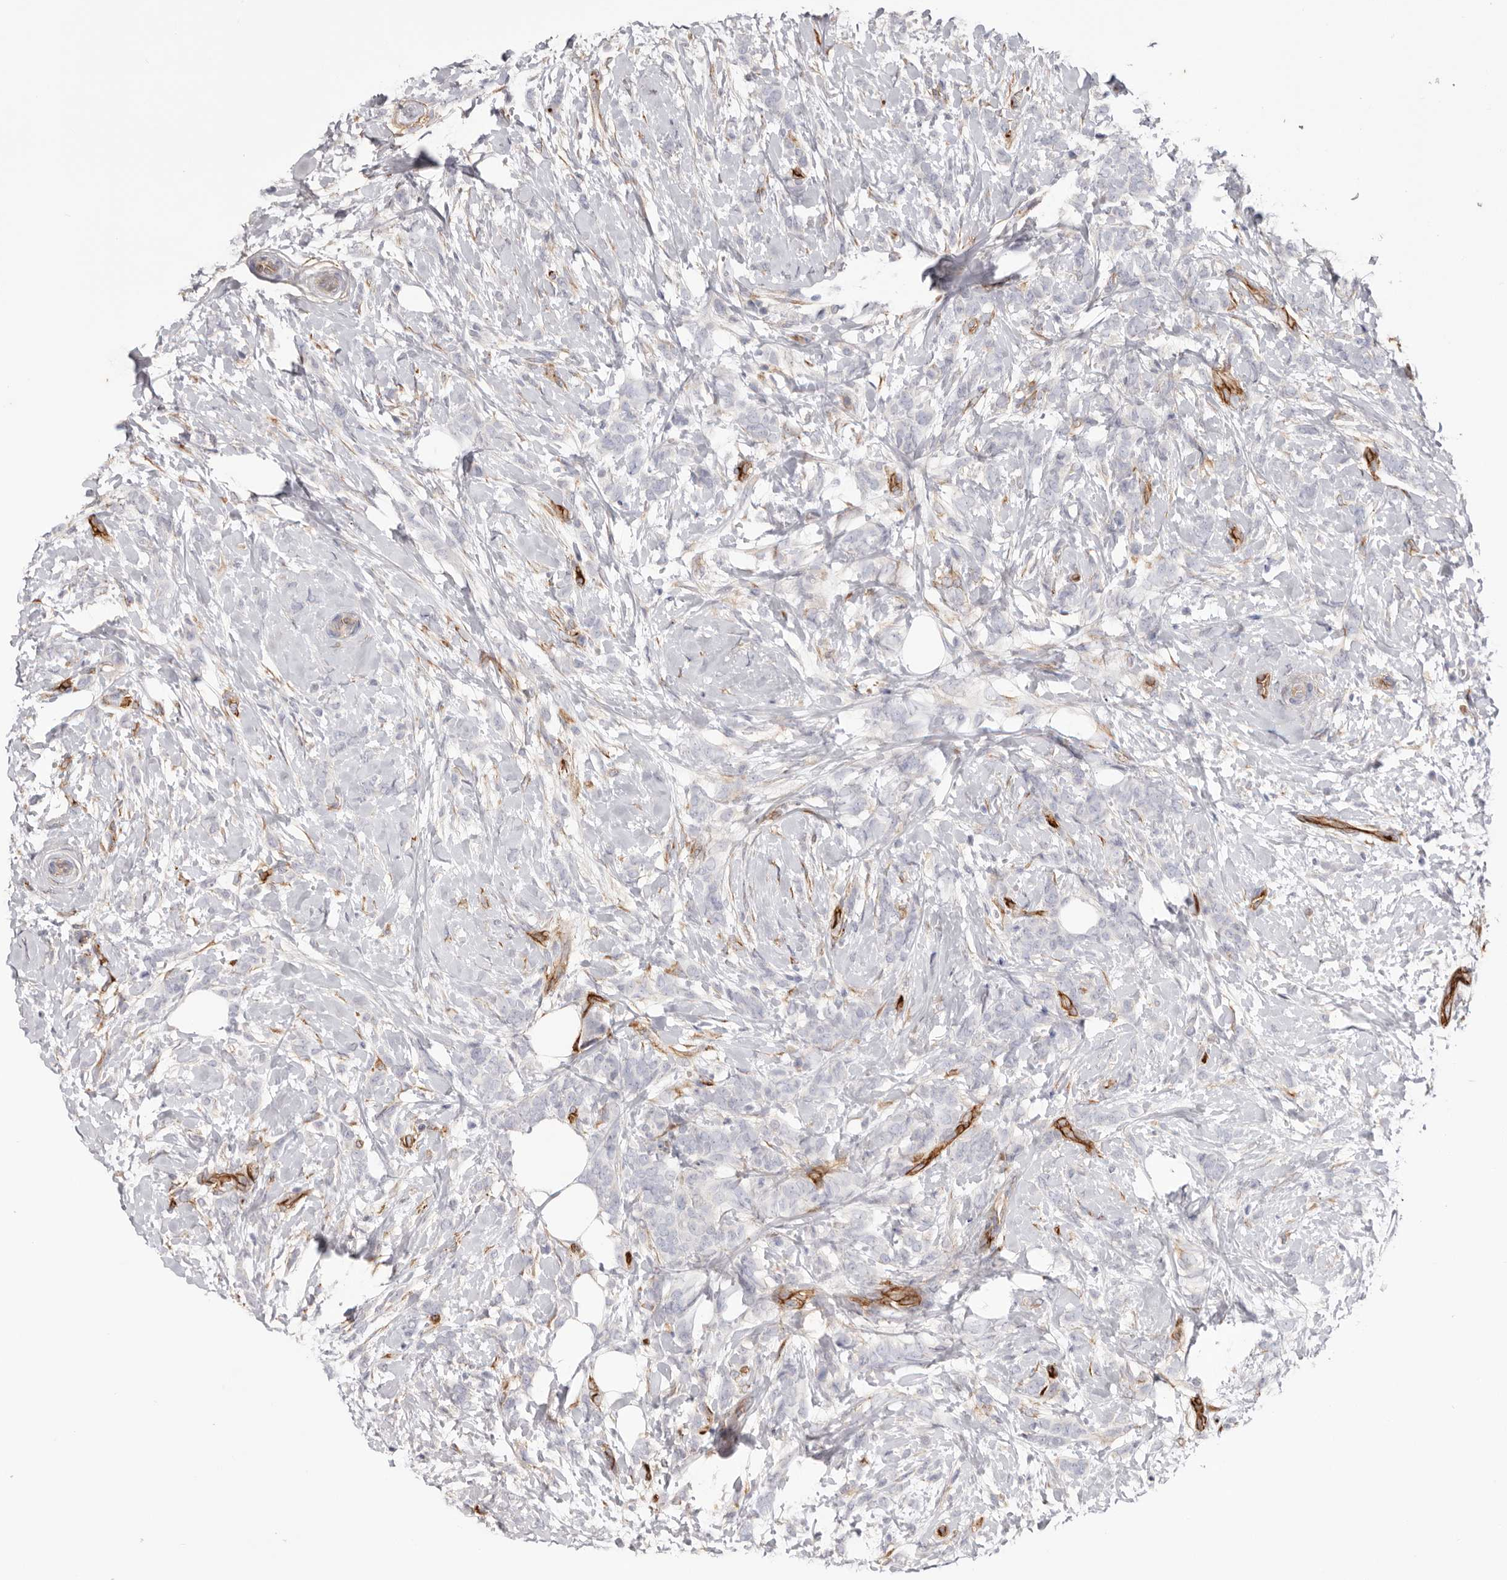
{"staining": {"intensity": "negative", "quantity": "none", "location": "none"}, "tissue": "breast cancer", "cell_type": "Tumor cells", "image_type": "cancer", "snomed": [{"axis": "morphology", "description": "Lobular carcinoma, in situ"}, {"axis": "morphology", "description": "Lobular carcinoma"}, {"axis": "topography", "description": "Breast"}], "caption": "Immunohistochemistry of breast cancer exhibits no expression in tumor cells.", "gene": "LRRC66", "patient": {"sex": "female", "age": 41}}